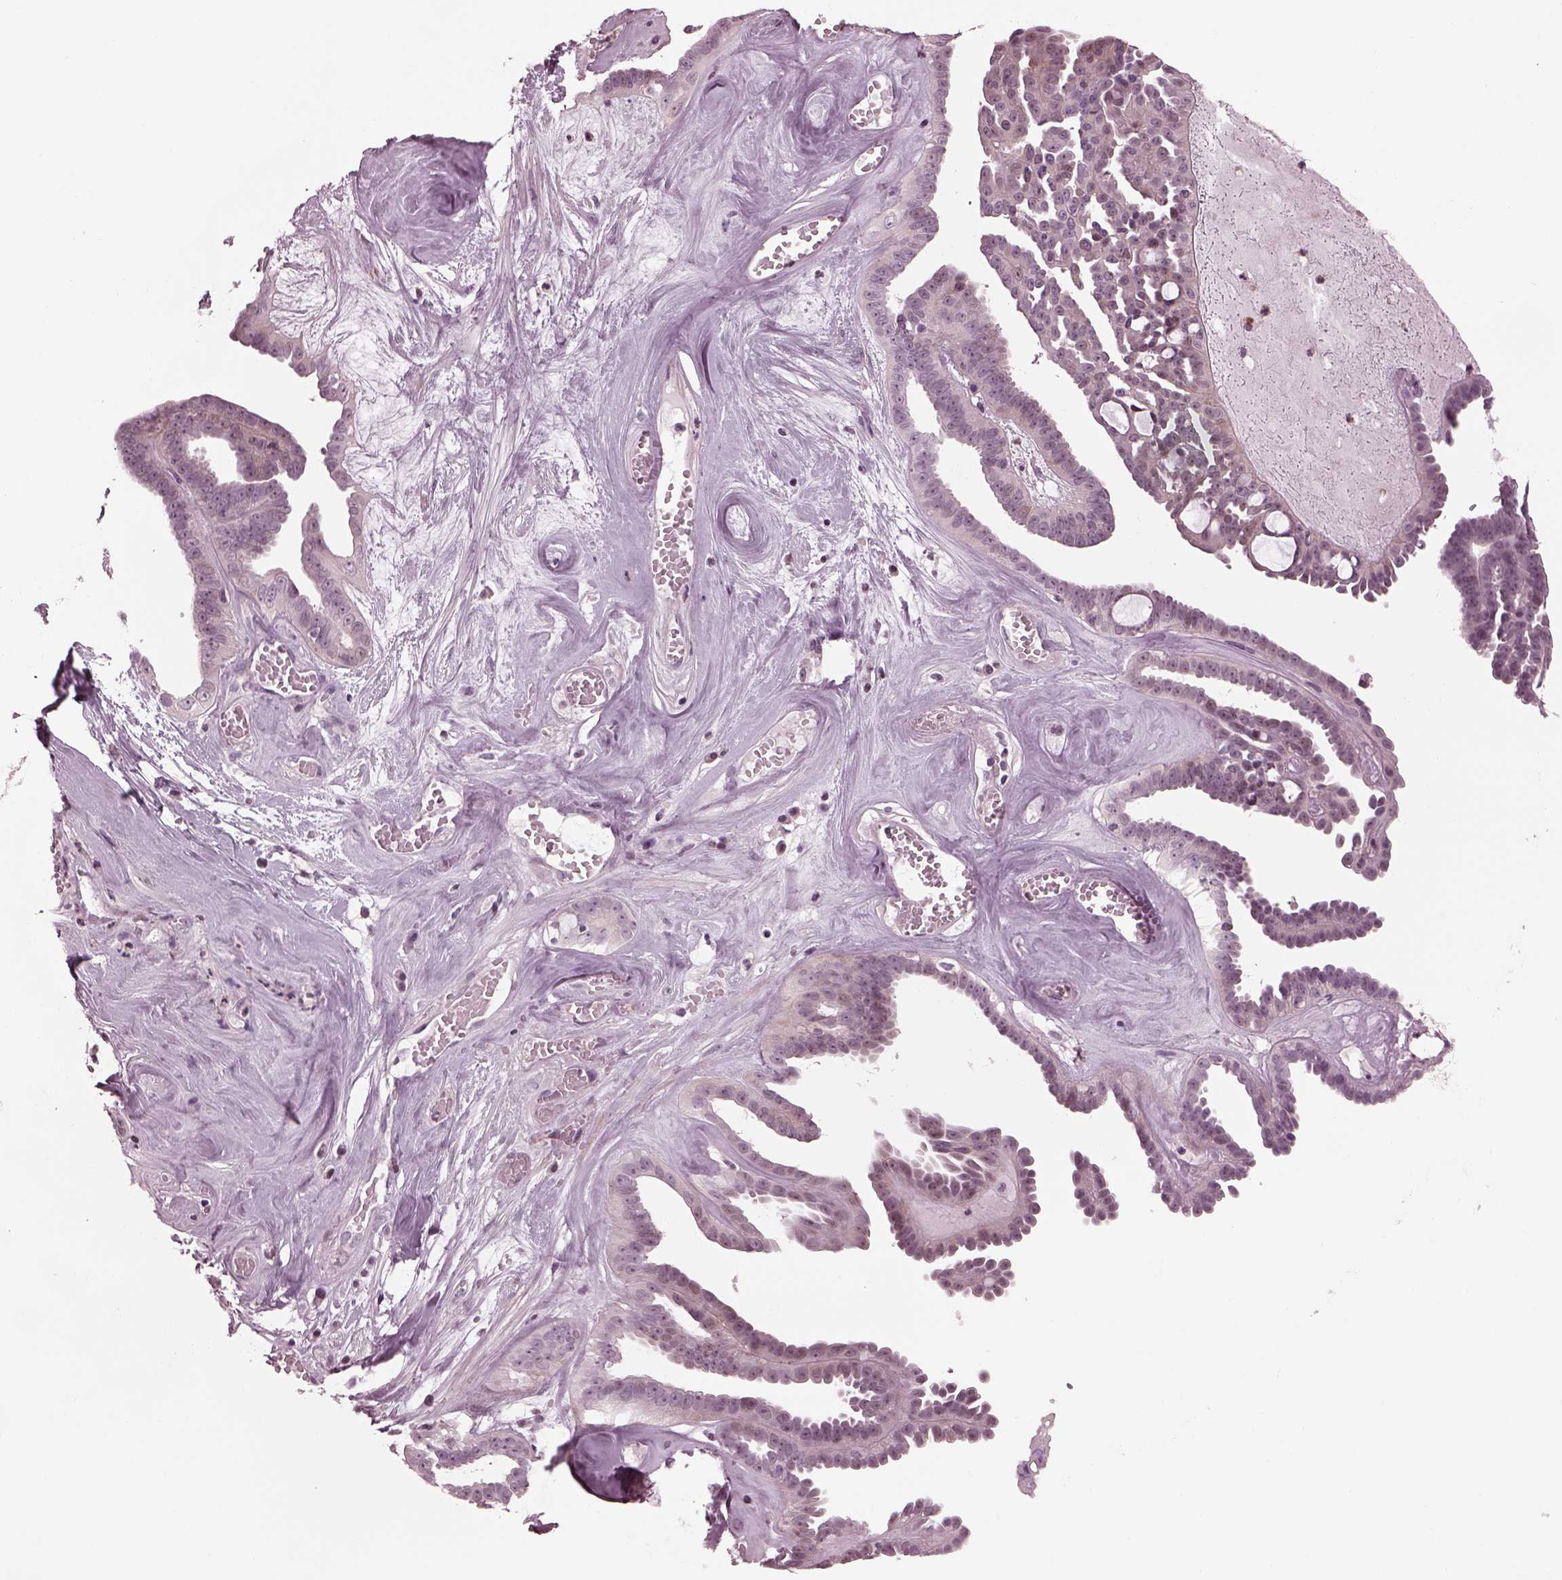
{"staining": {"intensity": "negative", "quantity": "none", "location": "none"}, "tissue": "ovarian cancer", "cell_type": "Tumor cells", "image_type": "cancer", "snomed": [{"axis": "morphology", "description": "Cystadenocarcinoma, serous, NOS"}, {"axis": "topography", "description": "Ovary"}], "caption": "Human serous cystadenocarcinoma (ovarian) stained for a protein using immunohistochemistry (IHC) exhibits no staining in tumor cells.", "gene": "BFSP1", "patient": {"sex": "female", "age": 71}}